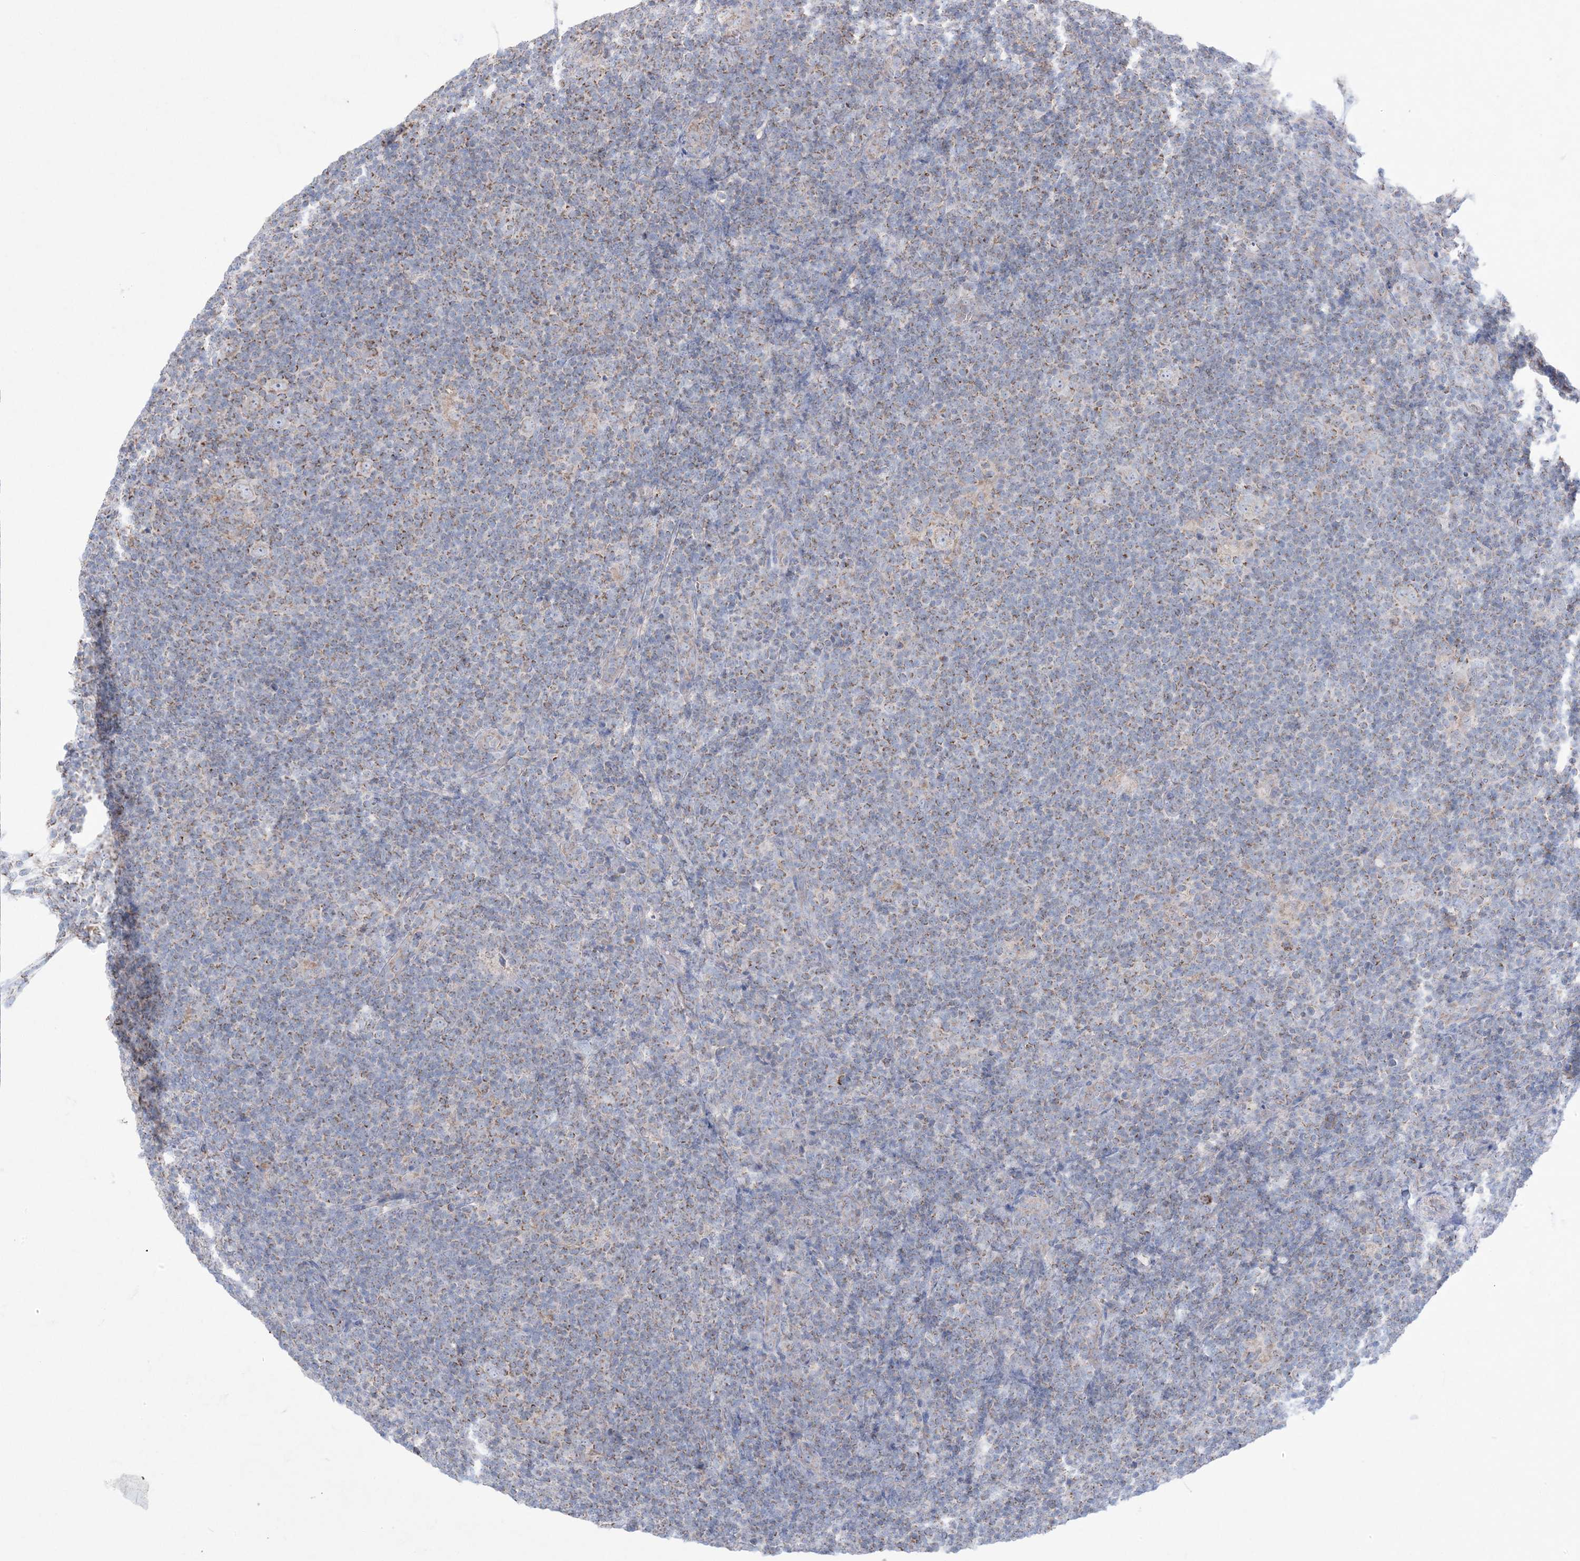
{"staining": {"intensity": "weak", "quantity": "25%-75%", "location": "cytoplasmic/membranous"}, "tissue": "lymphoma", "cell_type": "Tumor cells", "image_type": "cancer", "snomed": [{"axis": "morphology", "description": "Hodgkin's disease, NOS"}, {"axis": "topography", "description": "Lymph node"}], "caption": "Human lymphoma stained with a protein marker reveals weak staining in tumor cells.", "gene": "KCTD6", "patient": {"sex": "female", "age": 57}}